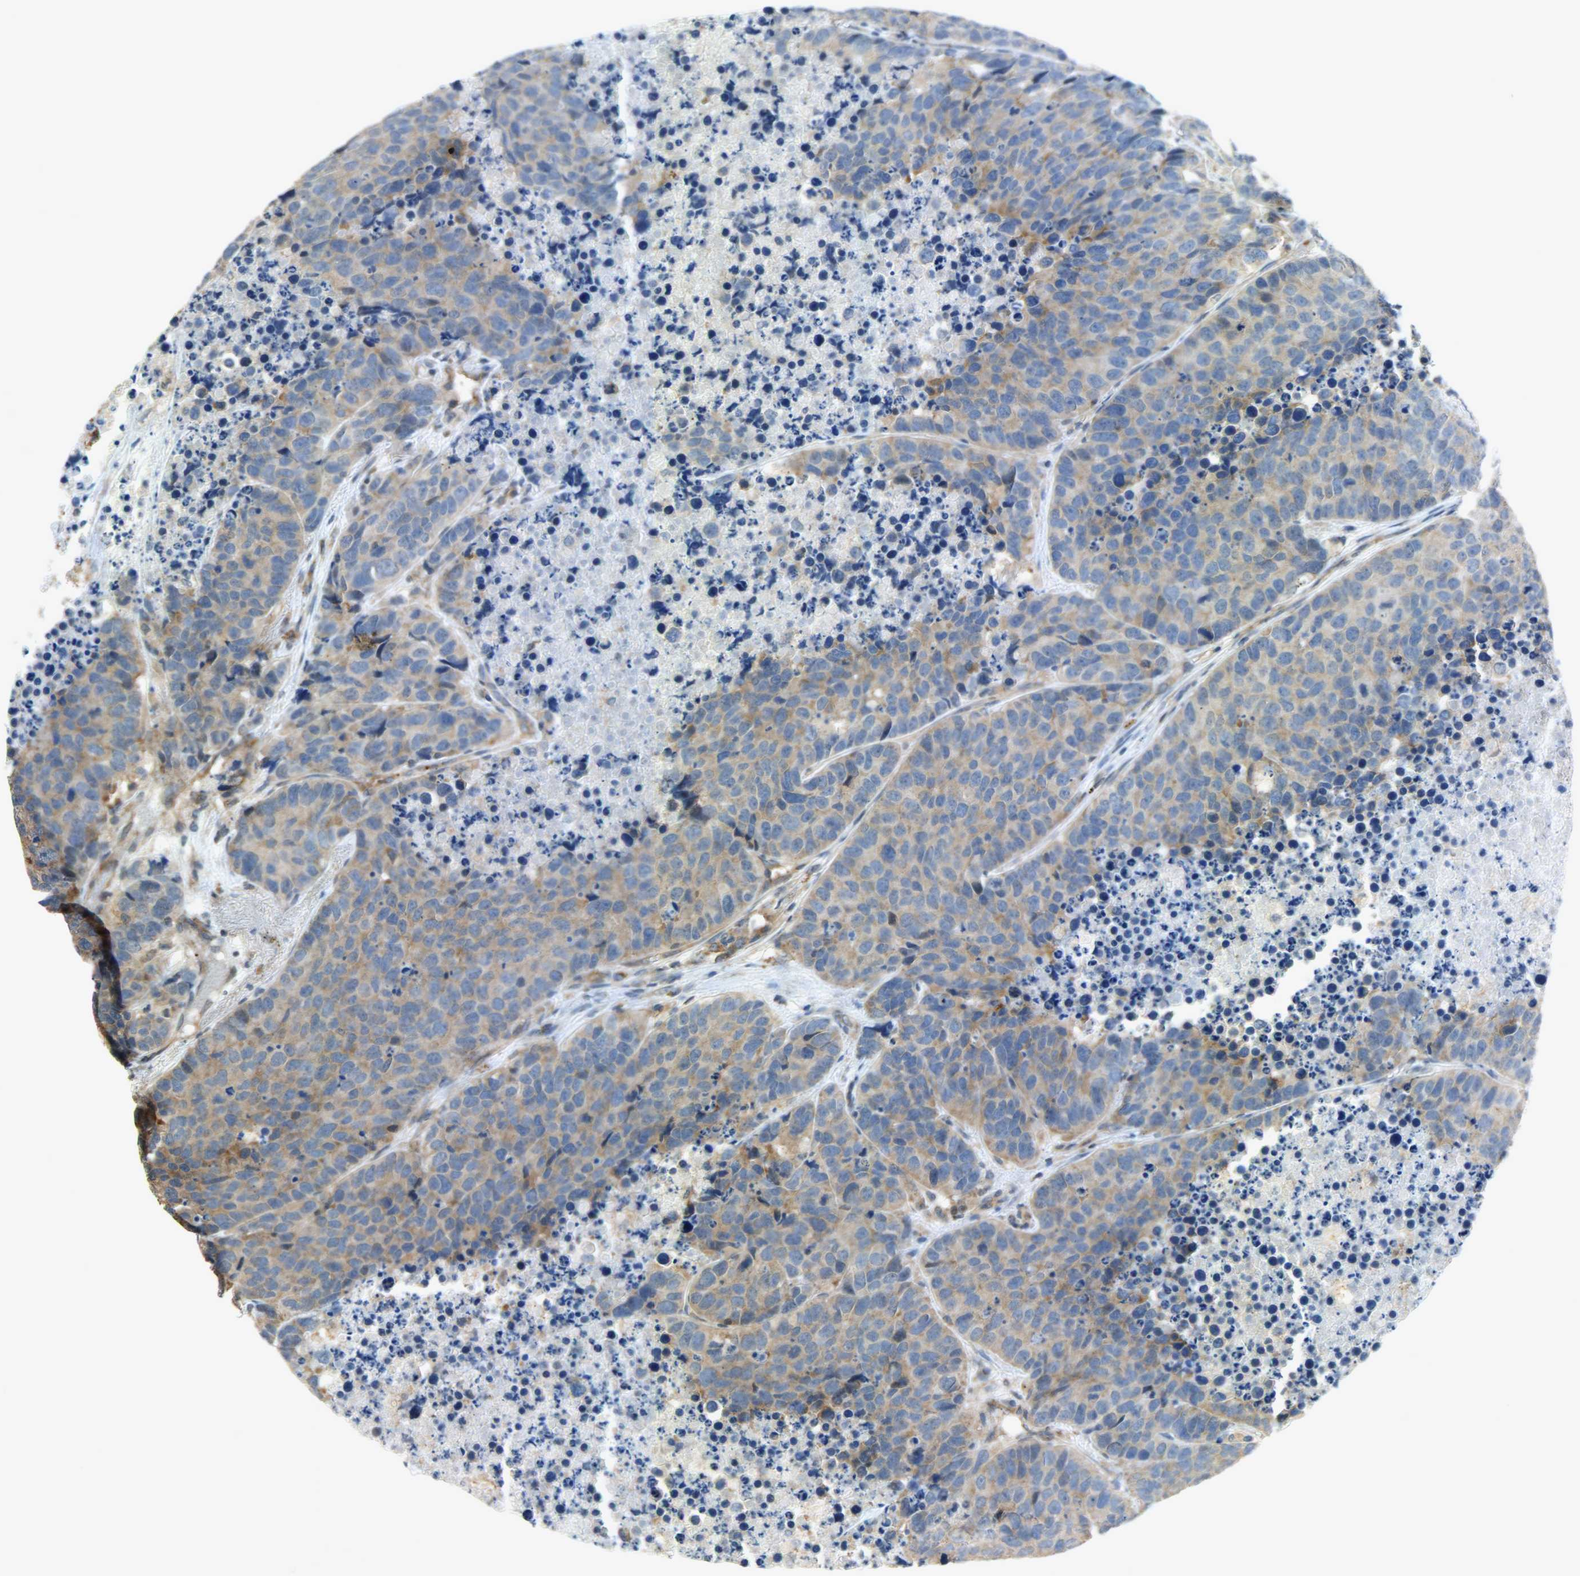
{"staining": {"intensity": "moderate", "quantity": ">75%", "location": "cytoplasmic/membranous"}, "tissue": "carcinoid", "cell_type": "Tumor cells", "image_type": "cancer", "snomed": [{"axis": "morphology", "description": "Carcinoid, malignant, NOS"}, {"axis": "topography", "description": "Lung"}], "caption": "Immunohistochemical staining of human carcinoid displays medium levels of moderate cytoplasmic/membranous positivity in approximately >75% of tumor cells. Immunohistochemistry stains the protein in brown and the nuclei are stained blue.", "gene": "GIT2", "patient": {"sex": "male", "age": 60}}